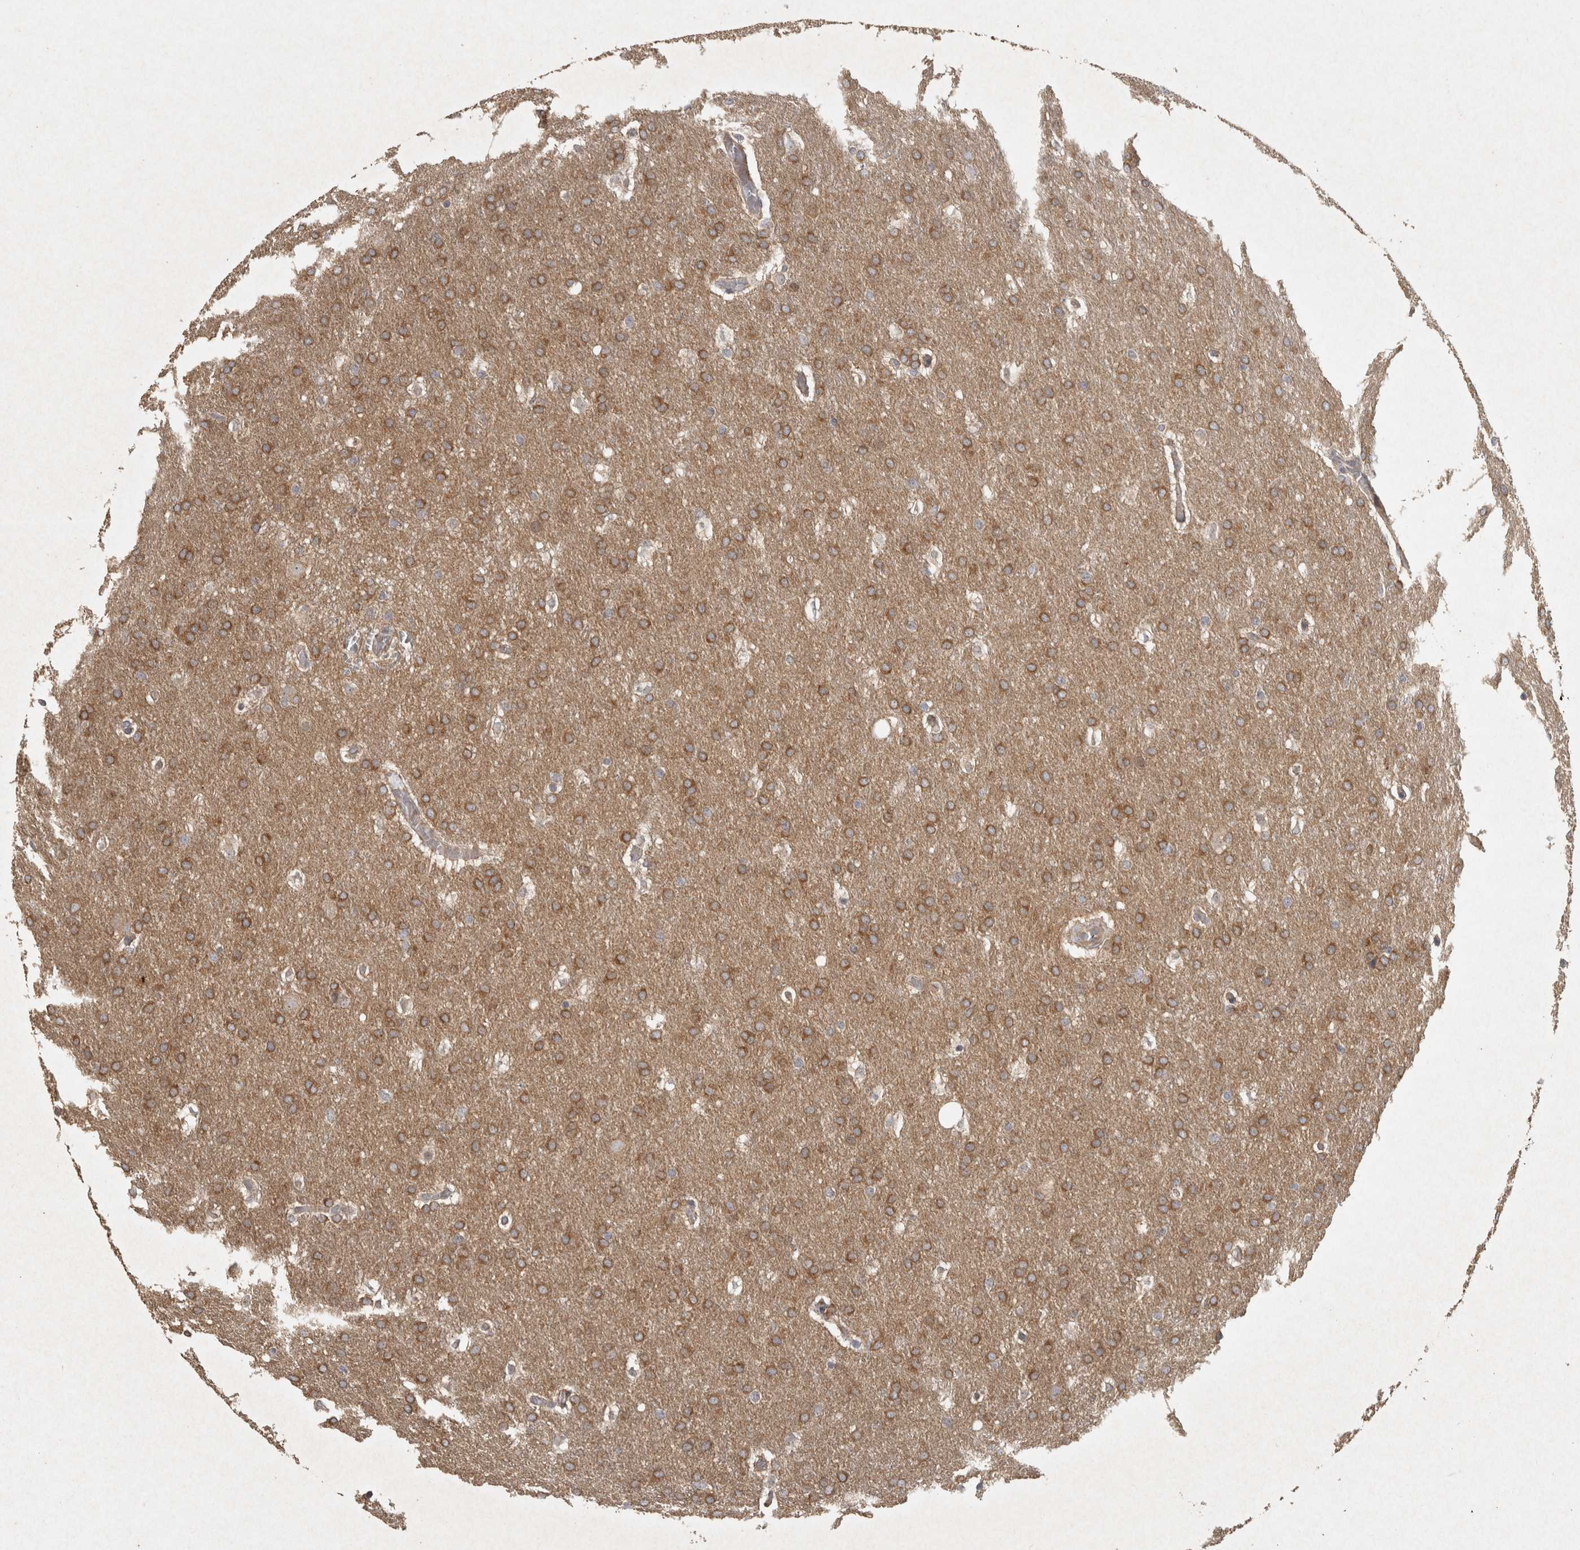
{"staining": {"intensity": "moderate", "quantity": ">75%", "location": "cytoplasmic/membranous"}, "tissue": "glioma", "cell_type": "Tumor cells", "image_type": "cancer", "snomed": [{"axis": "morphology", "description": "Glioma, malignant, Low grade"}, {"axis": "topography", "description": "Brain"}], "caption": "DAB immunohistochemical staining of human glioma shows moderate cytoplasmic/membranous protein positivity in about >75% of tumor cells.", "gene": "OSTN", "patient": {"sex": "female", "age": 37}}